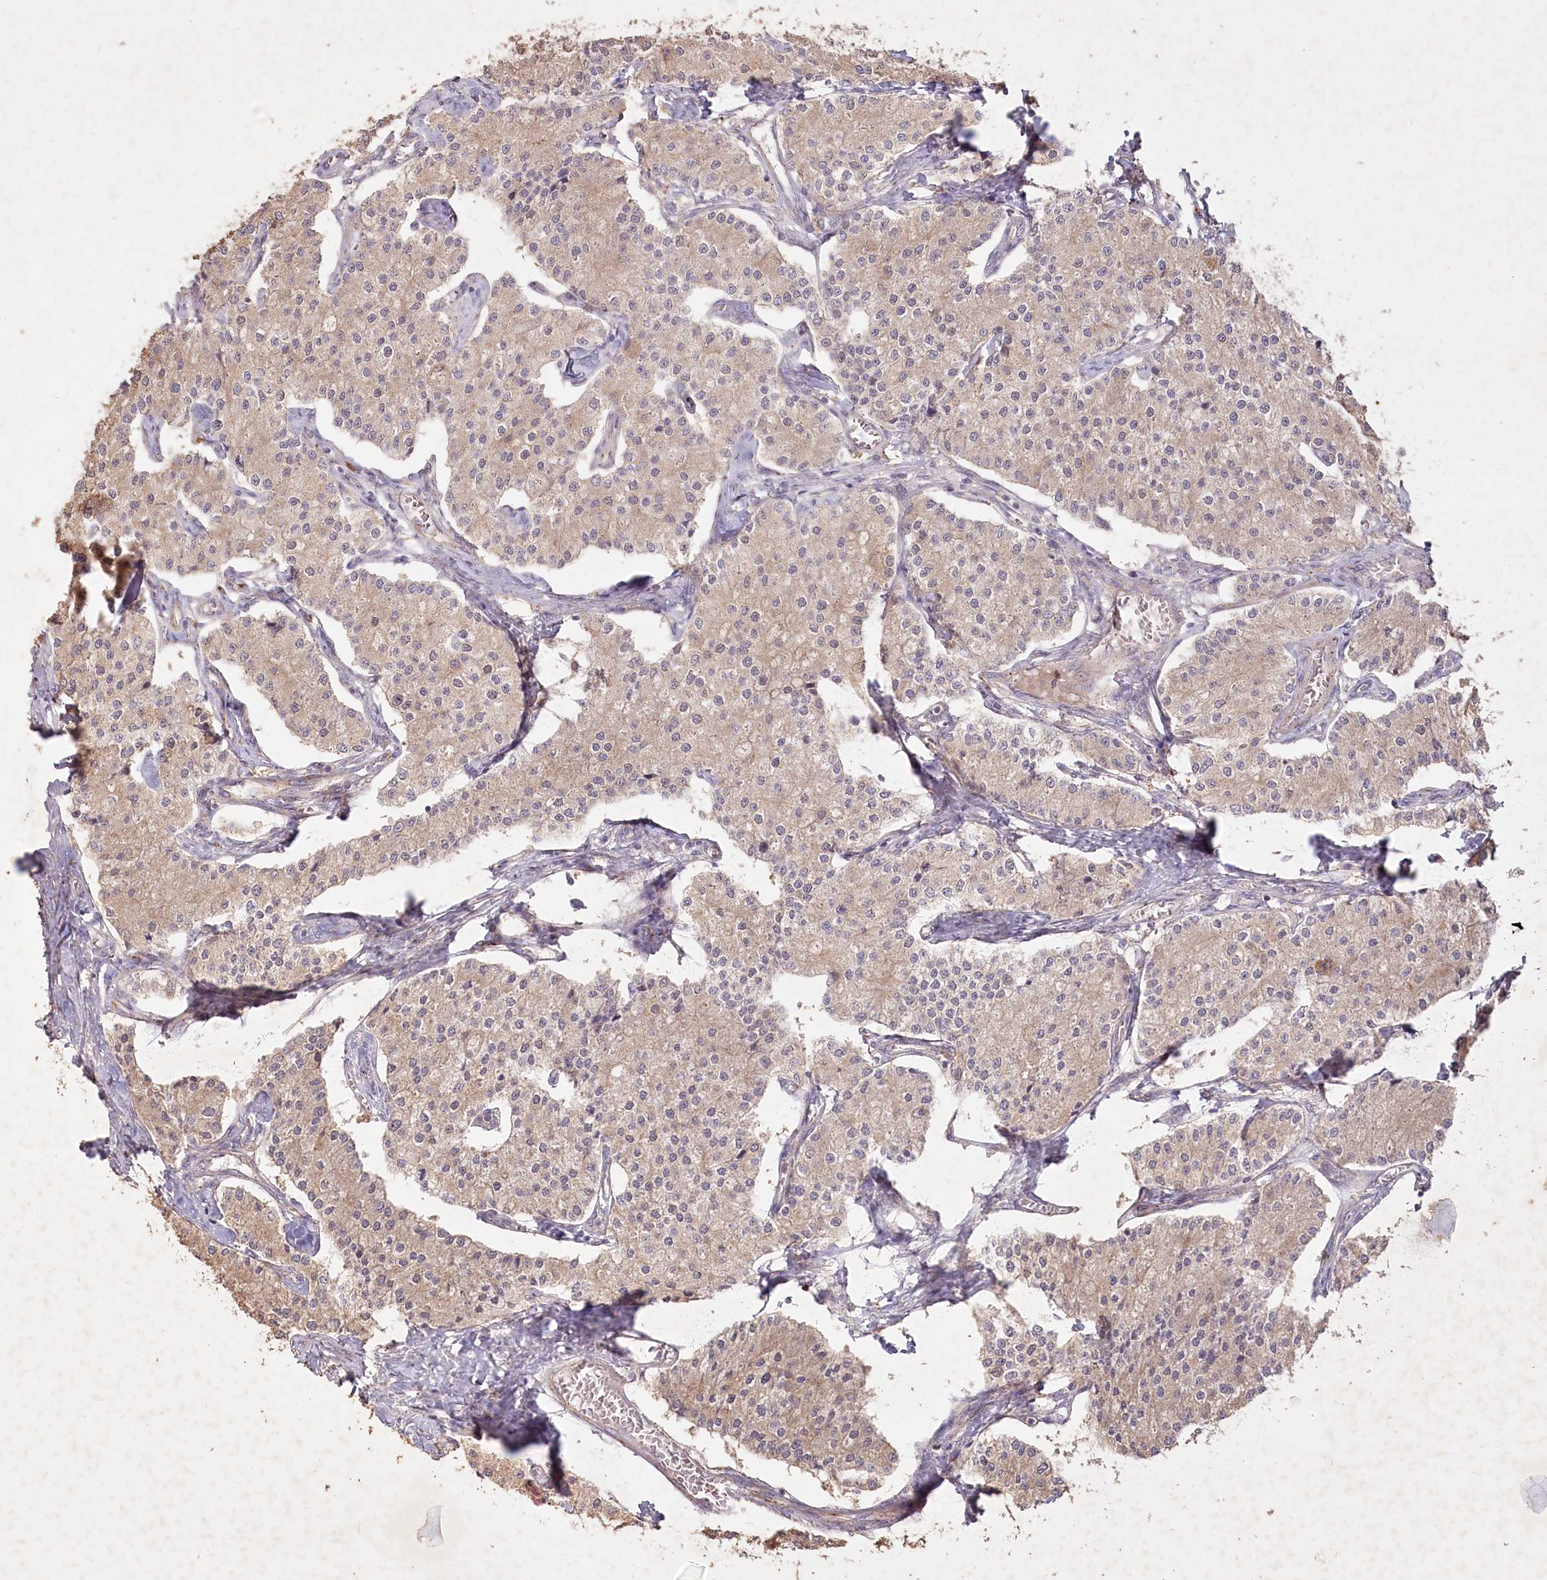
{"staining": {"intensity": "weak", "quantity": ">75%", "location": "cytoplasmic/membranous"}, "tissue": "carcinoid", "cell_type": "Tumor cells", "image_type": "cancer", "snomed": [{"axis": "morphology", "description": "Carcinoid, malignant, NOS"}, {"axis": "topography", "description": "Colon"}], "caption": "Protein expression by IHC displays weak cytoplasmic/membranous positivity in about >75% of tumor cells in carcinoid.", "gene": "IRAK1BP1", "patient": {"sex": "female", "age": 52}}